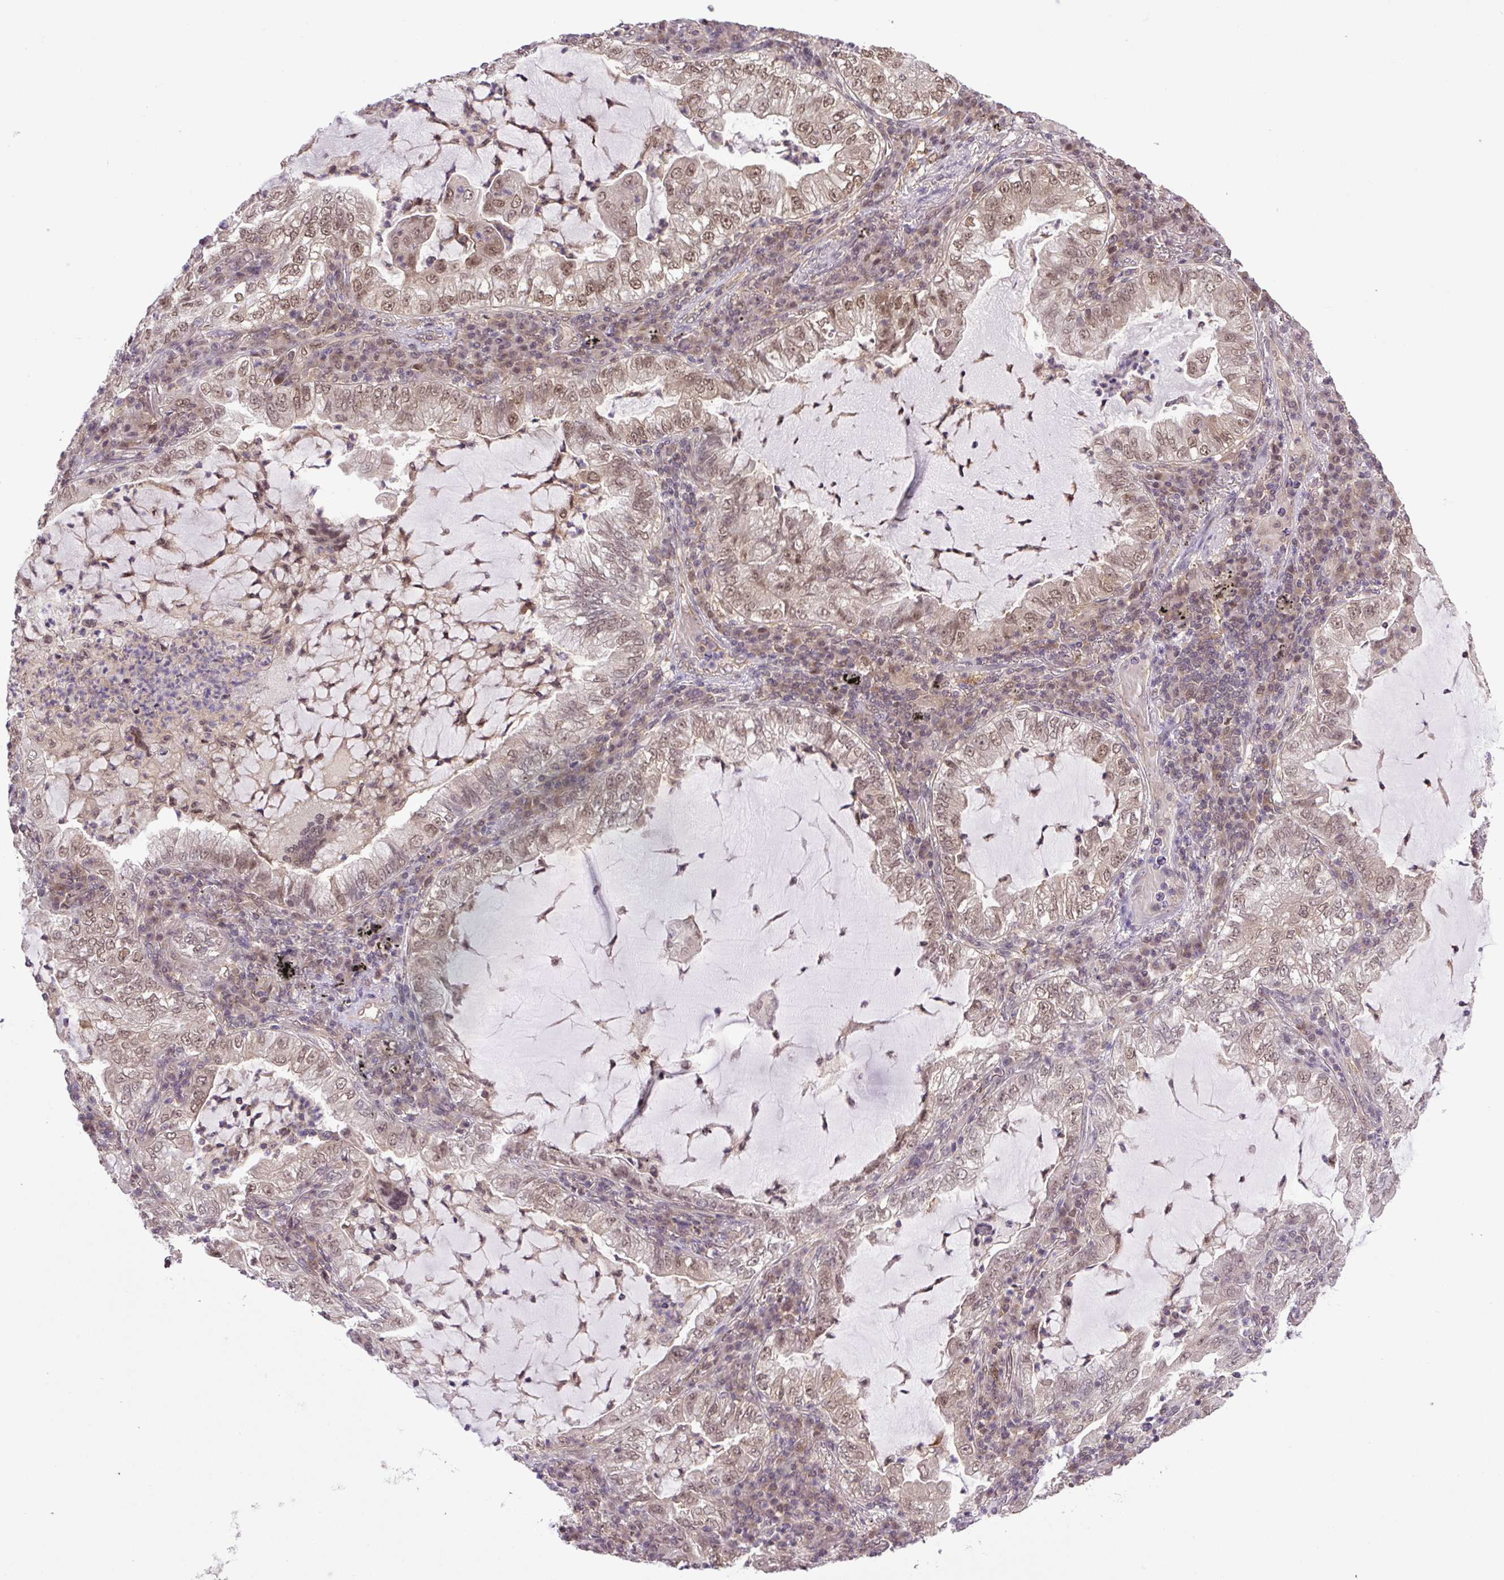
{"staining": {"intensity": "moderate", "quantity": ">75%", "location": "nuclear"}, "tissue": "lung cancer", "cell_type": "Tumor cells", "image_type": "cancer", "snomed": [{"axis": "morphology", "description": "Adenocarcinoma, NOS"}, {"axis": "topography", "description": "Lung"}], "caption": "This micrograph shows lung cancer (adenocarcinoma) stained with immunohistochemistry (IHC) to label a protein in brown. The nuclear of tumor cells show moderate positivity for the protein. Nuclei are counter-stained blue.", "gene": "SGTA", "patient": {"sex": "female", "age": 73}}